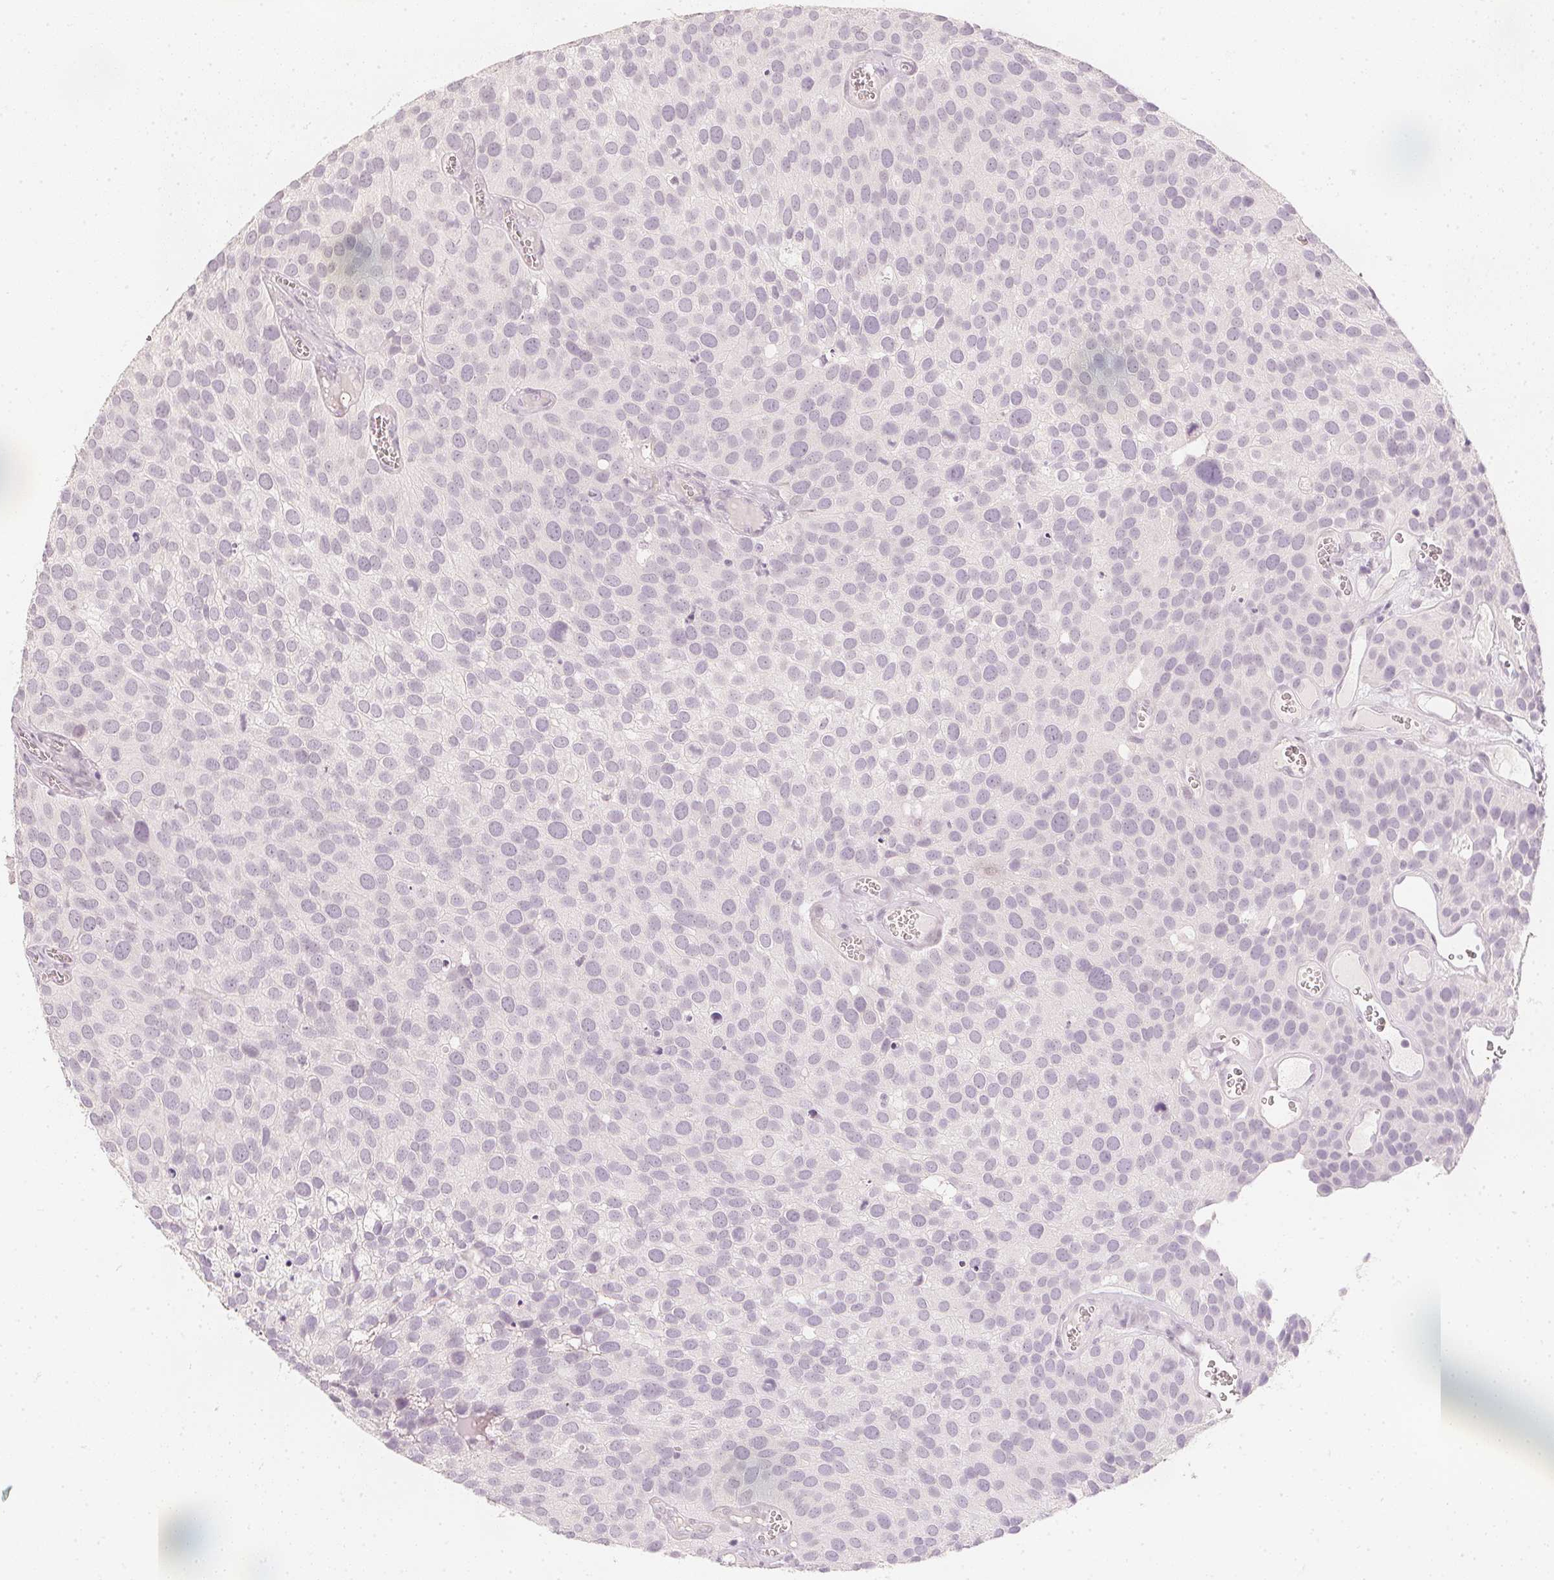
{"staining": {"intensity": "negative", "quantity": "none", "location": "none"}, "tissue": "urothelial cancer", "cell_type": "Tumor cells", "image_type": "cancer", "snomed": [{"axis": "morphology", "description": "Urothelial carcinoma, Low grade"}, {"axis": "topography", "description": "Urinary bladder"}], "caption": "Tumor cells are negative for brown protein staining in low-grade urothelial carcinoma.", "gene": "CALB1", "patient": {"sex": "female", "age": 69}}